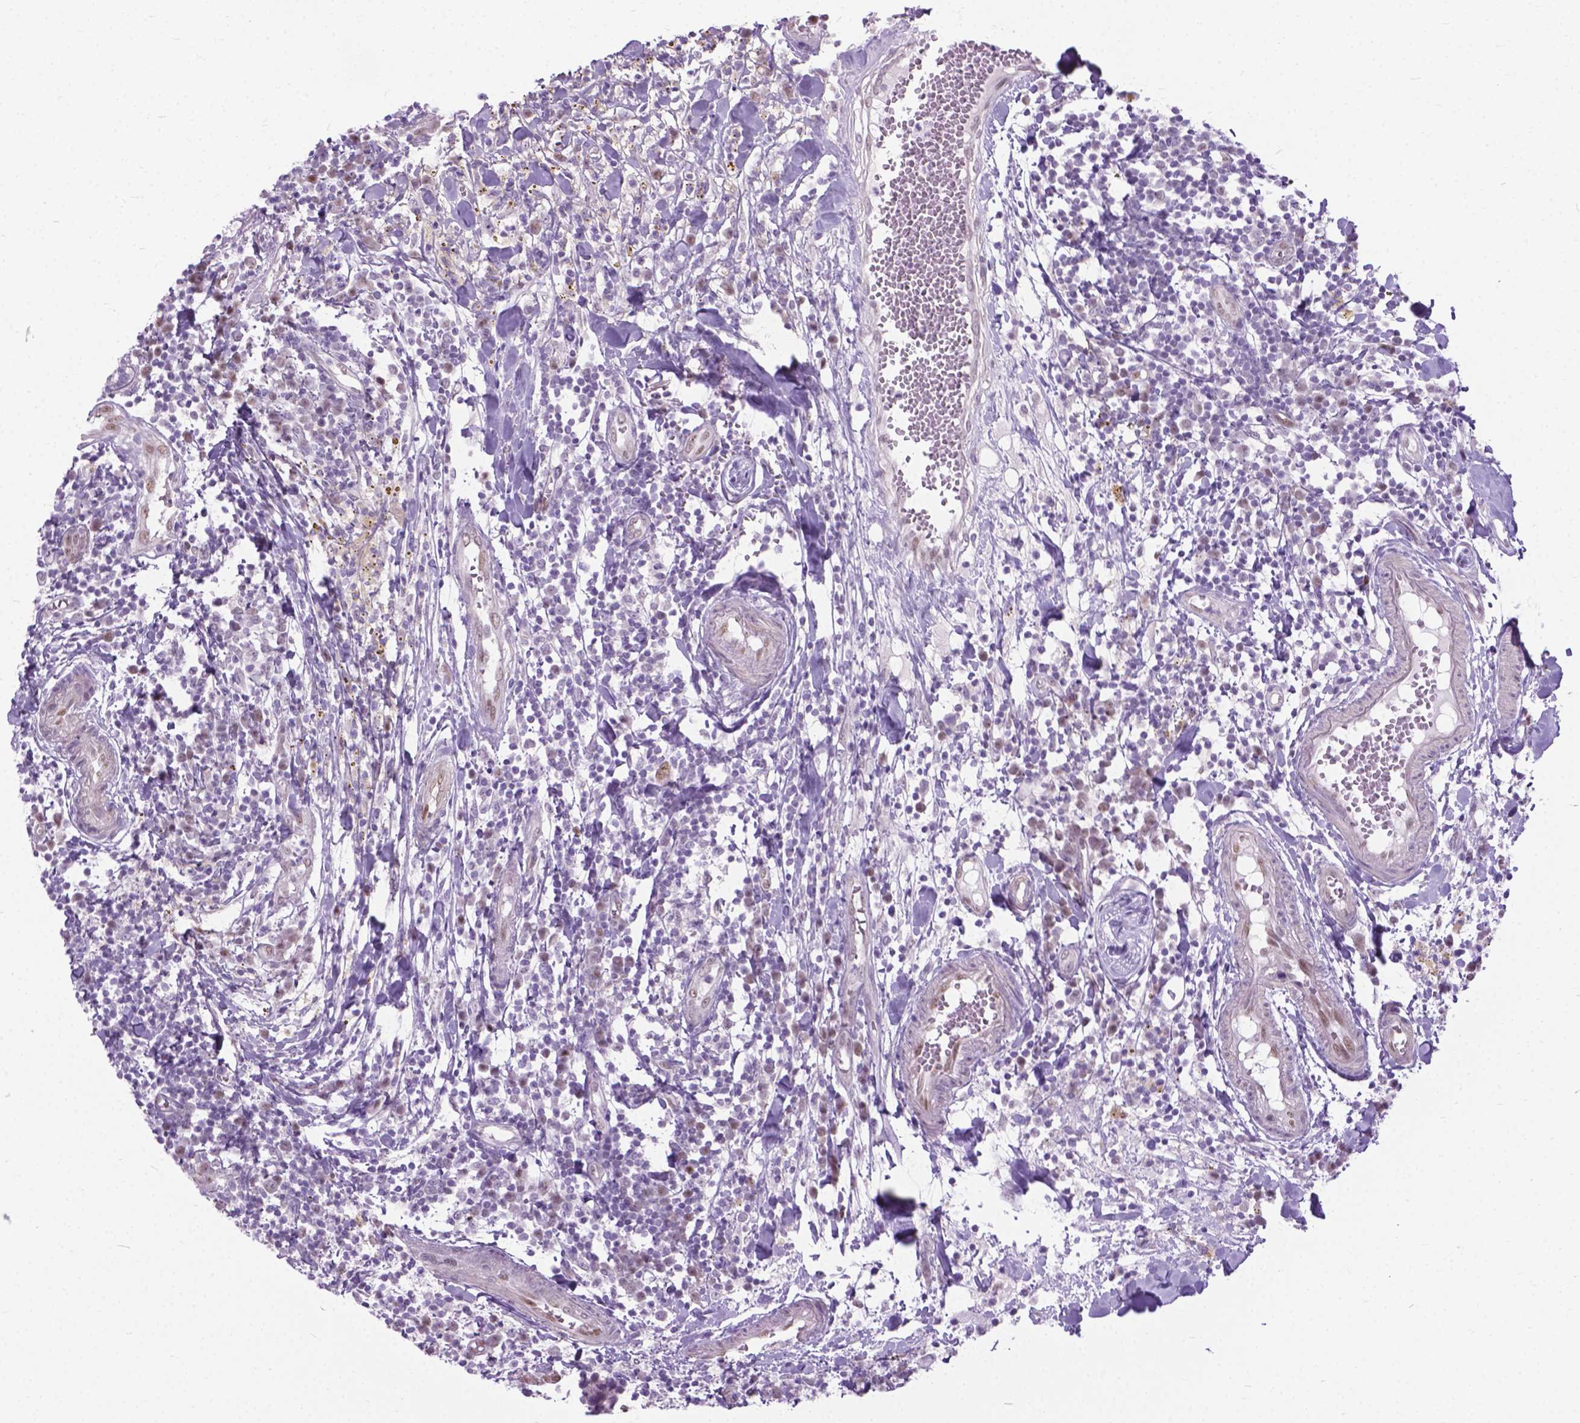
{"staining": {"intensity": "moderate", "quantity": ">75%", "location": "nuclear"}, "tissue": "breast cancer", "cell_type": "Tumor cells", "image_type": "cancer", "snomed": [{"axis": "morphology", "description": "Duct carcinoma"}, {"axis": "topography", "description": "Breast"}], "caption": "An immunohistochemistry image of neoplastic tissue is shown. Protein staining in brown labels moderate nuclear positivity in infiltrating ductal carcinoma (breast) within tumor cells.", "gene": "APCDD1L", "patient": {"sex": "female", "age": 30}}